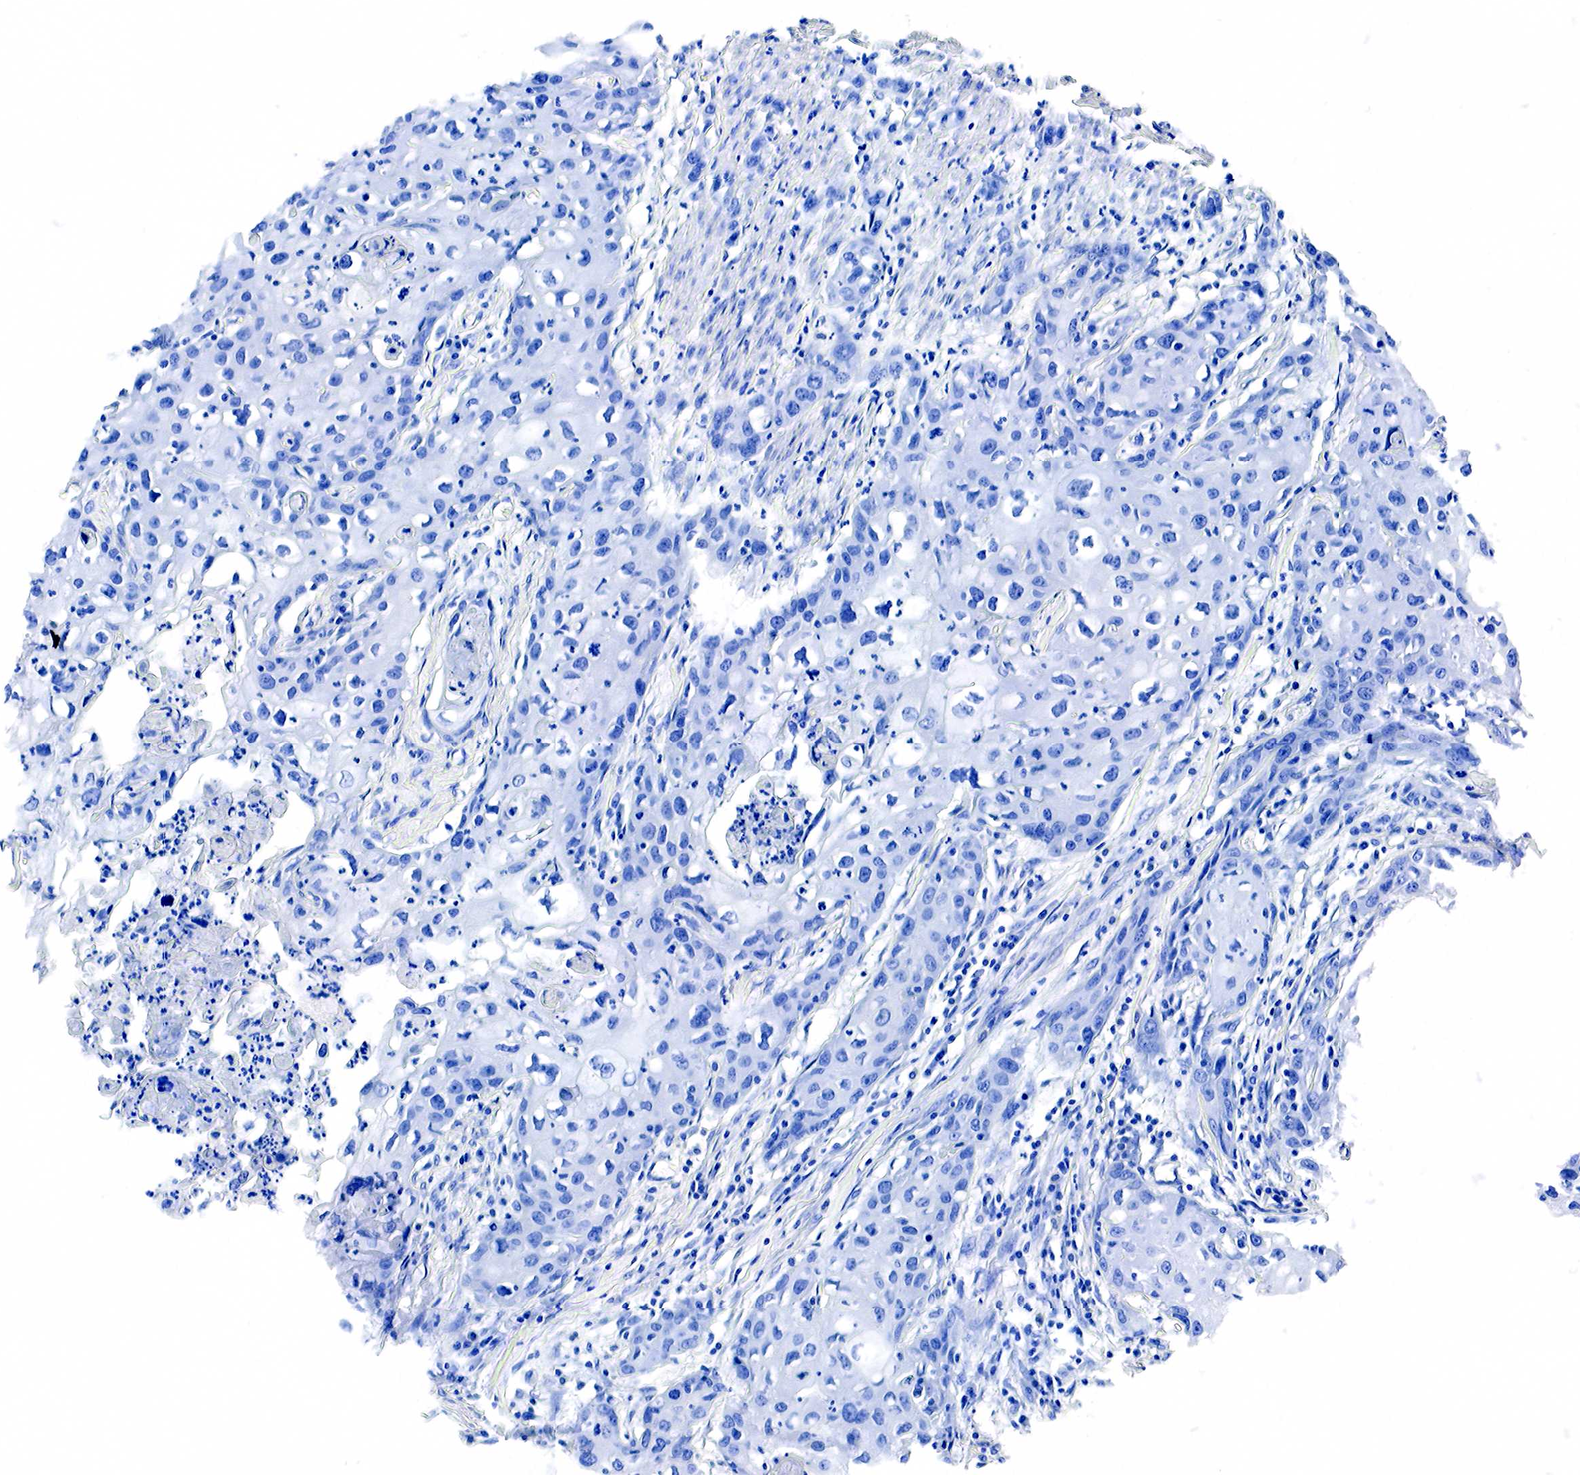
{"staining": {"intensity": "negative", "quantity": "none", "location": "none"}, "tissue": "urothelial cancer", "cell_type": "Tumor cells", "image_type": "cancer", "snomed": [{"axis": "morphology", "description": "Urothelial carcinoma, High grade"}, {"axis": "topography", "description": "Urinary bladder"}], "caption": "High magnification brightfield microscopy of high-grade urothelial carcinoma stained with DAB (3,3'-diaminobenzidine) (brown) and counterstained with hematoxylin (blue): tumor cells show no significant expression. (DAB IHC with hematoxylin counter stain).", "gene": "ACP3", "patient": {"sex": "male", "age": 54}}